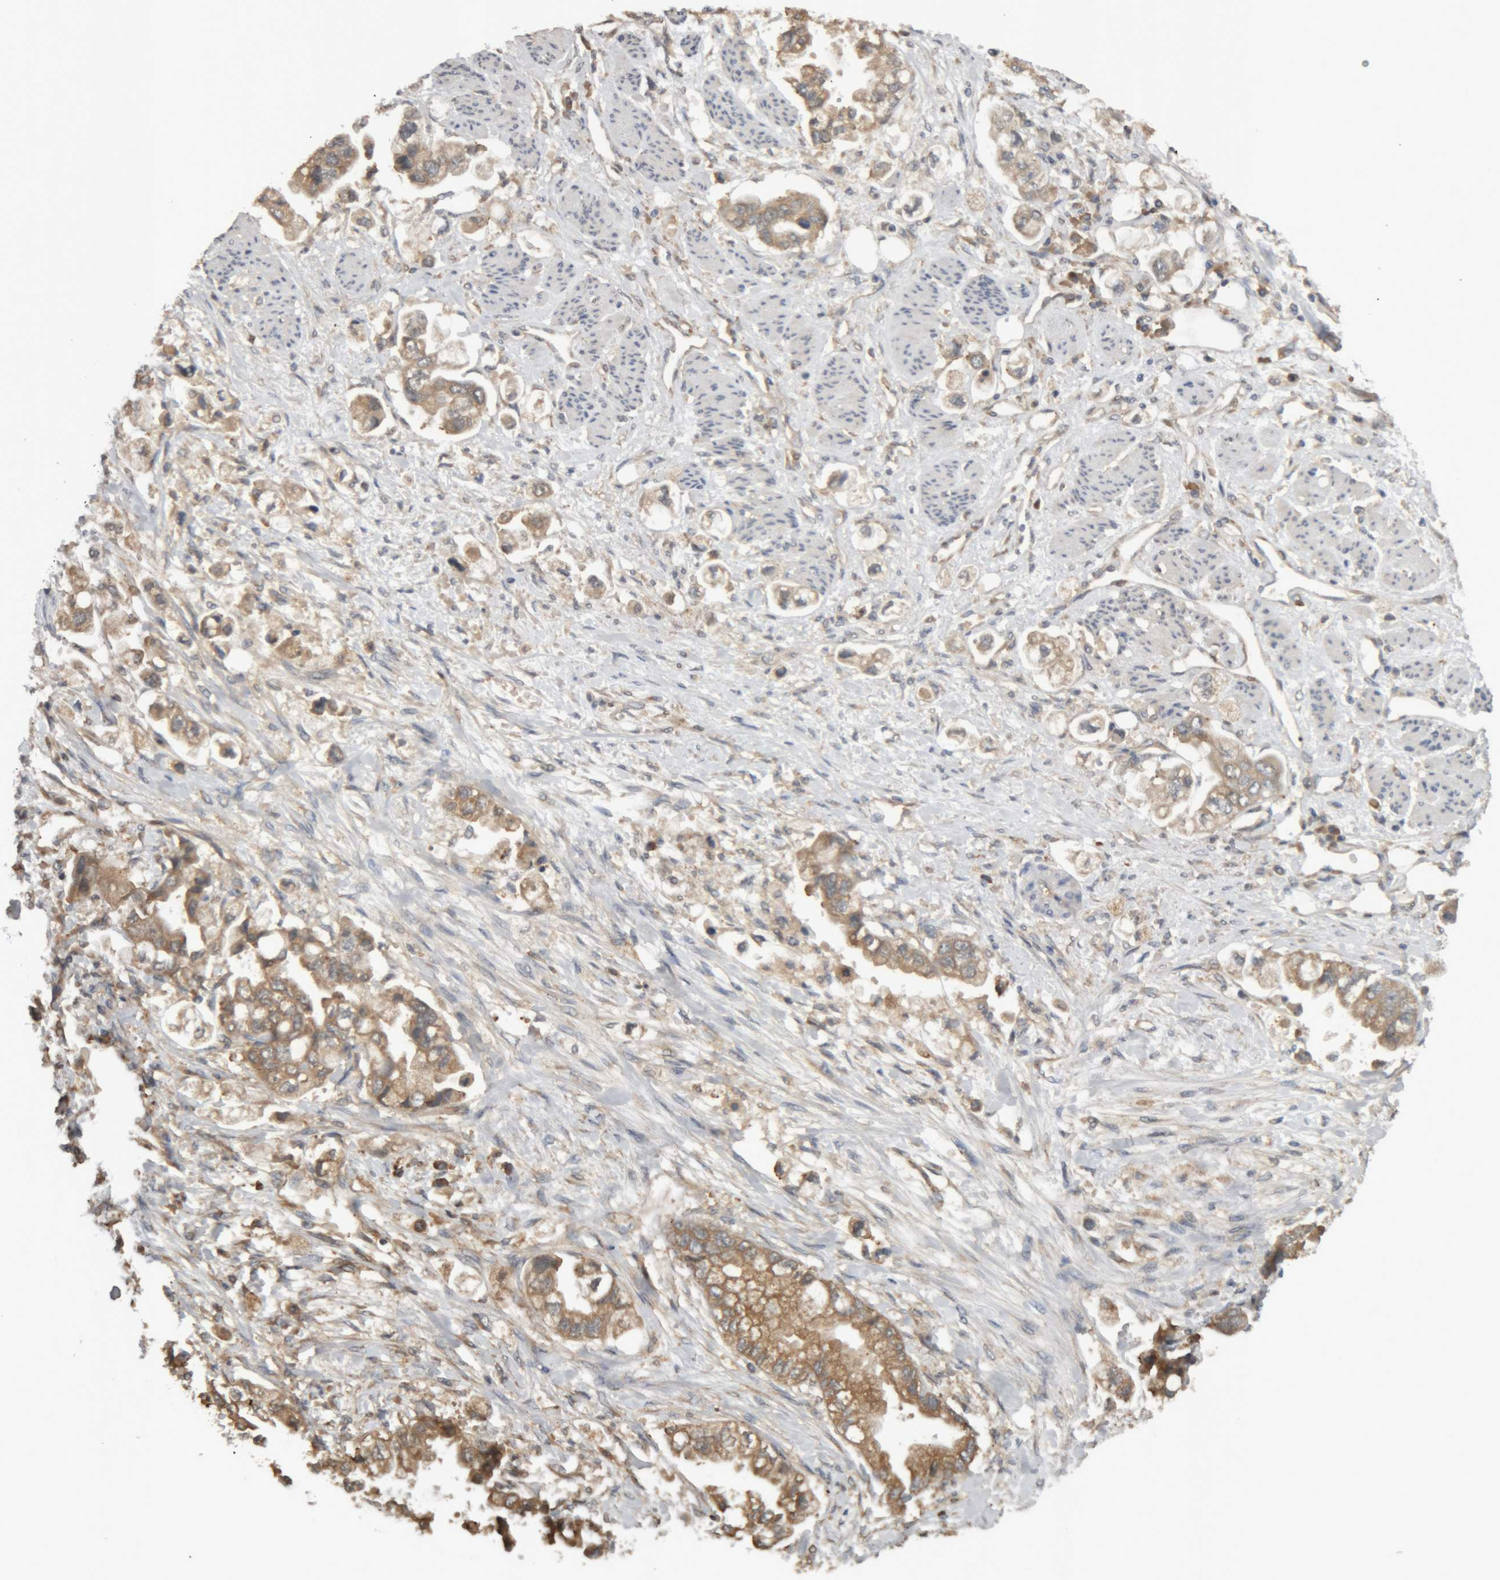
{"staining": {"intensity": "moderate", "quantity": ">75%", "location": "cytoplasmic/membranous"}, "tissue": "stomach cancer", "cell_type": "Tumor cells", "image_type": "cancer", "snomed": [{"axis": "morphology", "description": "Adenocarcinoma, NOS"}, {"axis": "topography", "description": "Stomach"}], "caption": "Tumor cells show medium levels of moderate cytoplasmic/membranous positivity in approximately >75% of cells in human stomach adenocarcinoma.", "gene": "TMED7", "patient": {"sex": "male", "age": 62}}